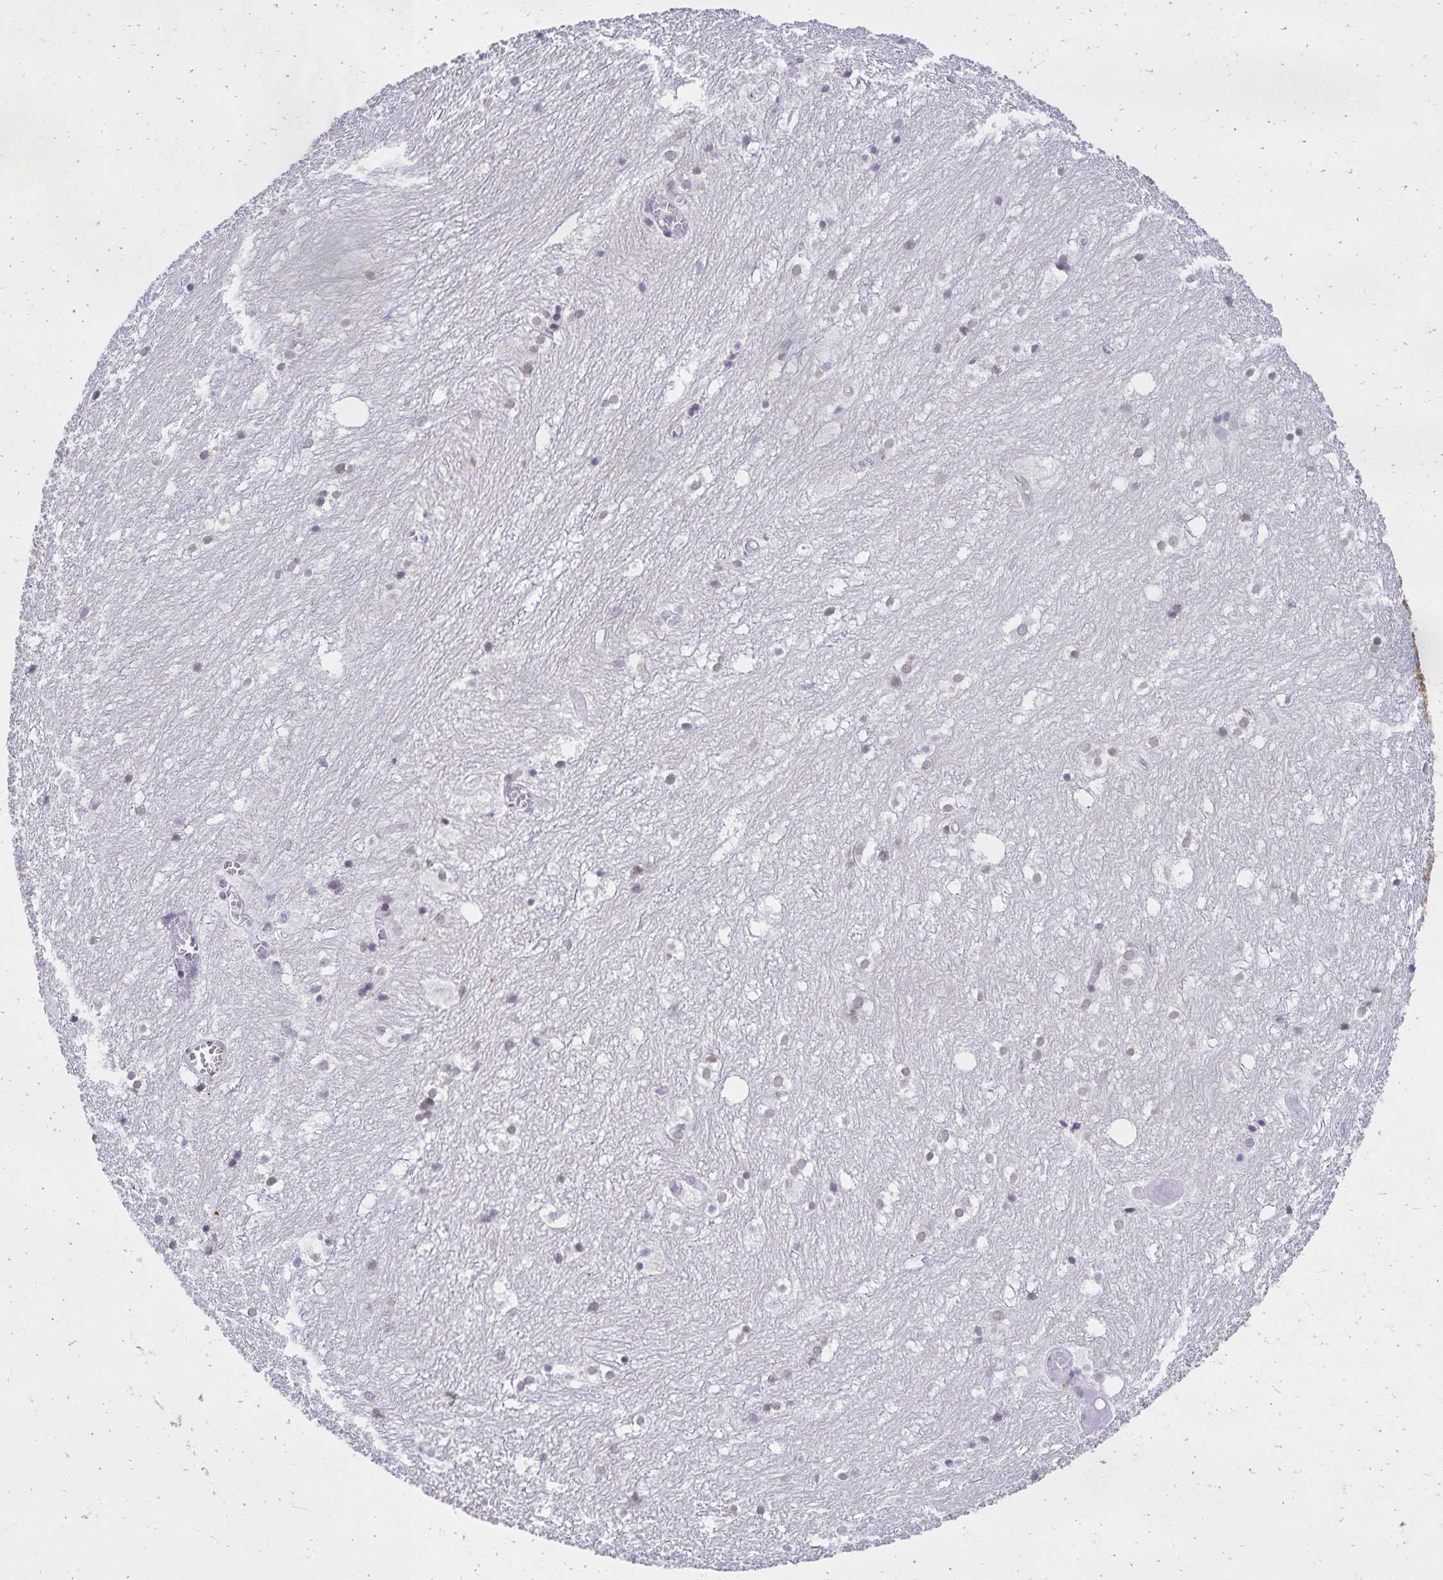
{"staining": {"intensity": "moderate", "quantity": "<25%", "location": "cytoplasmic/membranous,nuclear"}, "tissue": "hippocampus", "cell_type": "Glial cells", "image_type": "normal", "snomed": [{"axis": "morphology", "description": "Normal tissue, NOS"}, {"axis": "topography", "description": "Hippocampus"}], "caption": "A high-resolution micrograph shows immunohistochemistry (IHC) staining of benign hippocampus, which reveals moderate cytoplasmic/membranous,nuclear positivity in approximately <25% of glial cells. The staining was performed using DAB, with brown indicating positive protein expression. Nuclei are stained blue with hematoxylin.", "gene": "FAM166C", "patient": {"sex": "female", "age": 52}}